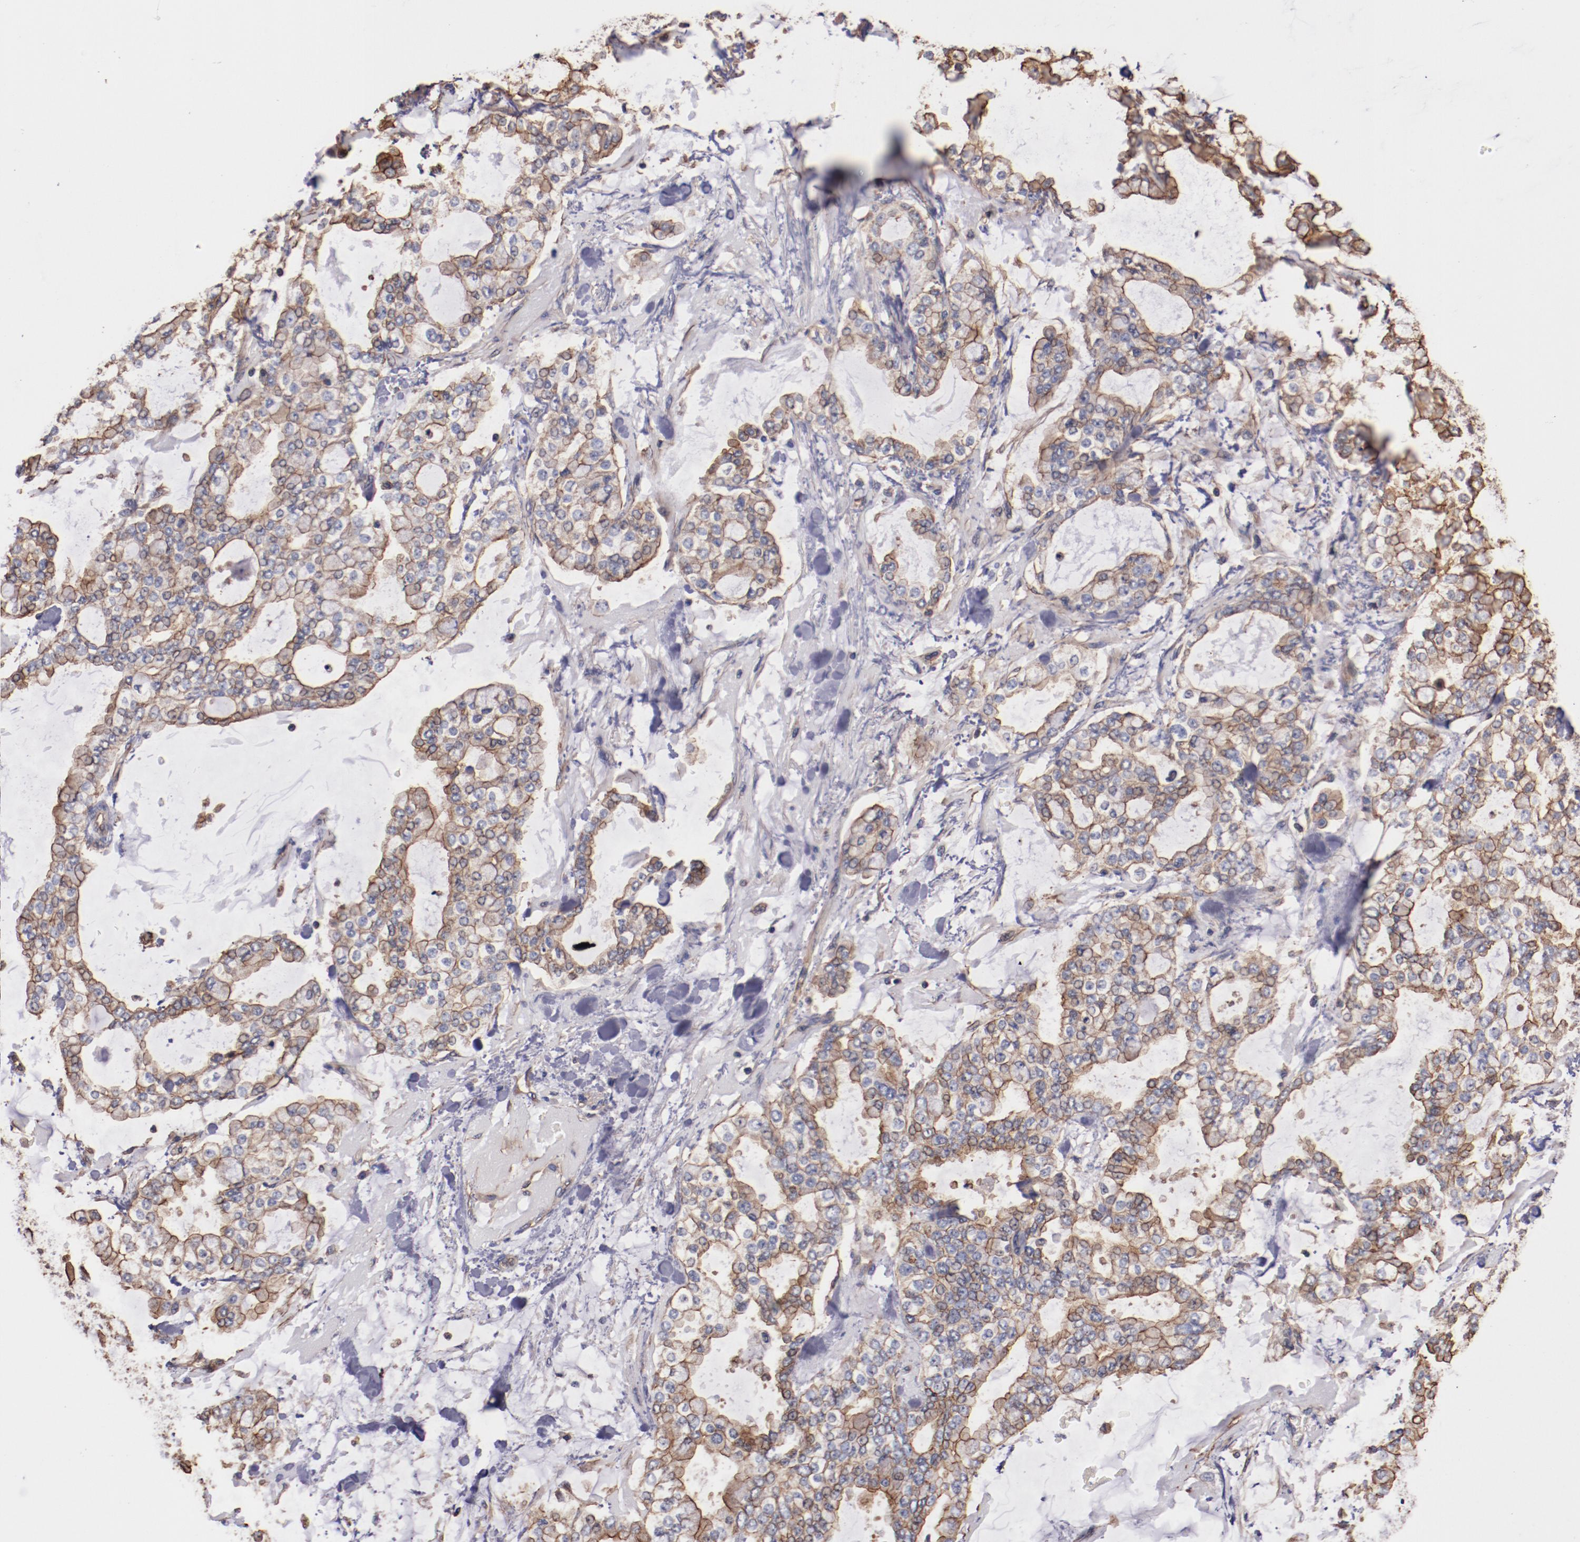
{"staining": {"intensity": "strong", "quantity": ">75%", "location": "cytoplasmic/membranous"}, "tissue": "stomach cancer", "cell_type": "Tumor cells", "image_type": "cancer", "snomed": [{"axis": "morphology", "description": "Normal tissue, NOS"}, {"axis": "morphology", "description": "Adenocarcinoma, NOS"}, {"axis": "topography", "description": "Stomach, upper"}, {"axis": "topography", "description": "Stomach"}], "caption": "IHC (DAB) staining of stomach cancer reveals strong cytoplasmic/membranous protein expression in approximately >75% of tumor cells.", "gene": "TMOD3", "patient": {"sex": "male", "age": 76}}